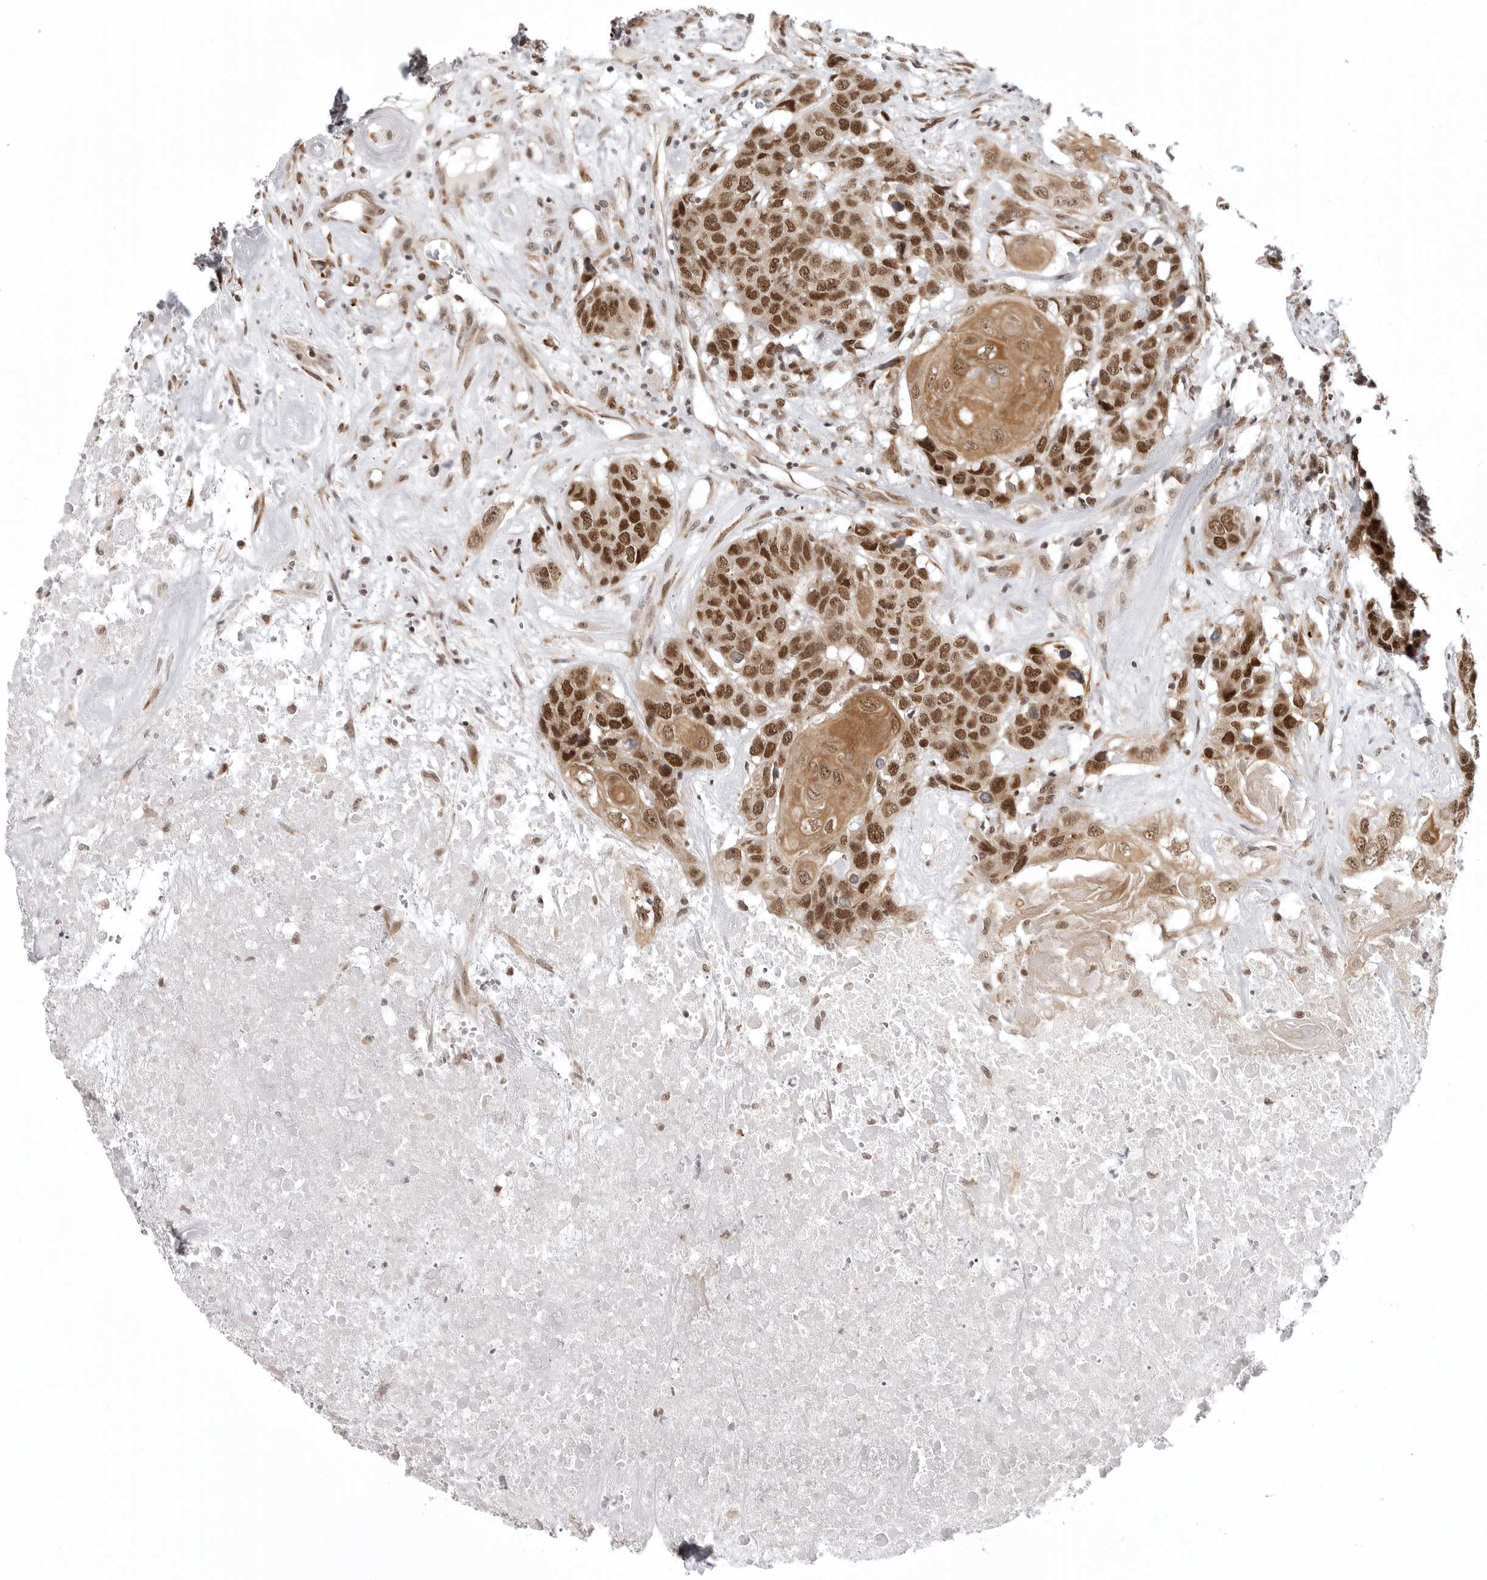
{"staining": {"intensity": "moderate", "quantity": ">75%", "location": "nuclear"}, "tissue": "head and neck cancer", "cell_type": "Tumor cells", "image_type": "cancer", "snomed": [{"axis": "morphology", "description": "Squamous cell carcinoma, NOS"}, {"axis": "topography", "description": "Head-Neck"}], "caption": "Immunohistochemical staining of squamous cell carcinoma (head and neck) displays medium levels of moderate nuclear positivity in approximately >75% of tumor cells. (DAB IHC with brightfield microscopy, high magnification).", "gene": "PRDM10", "patient": {"sex": "male", "age": 66}}